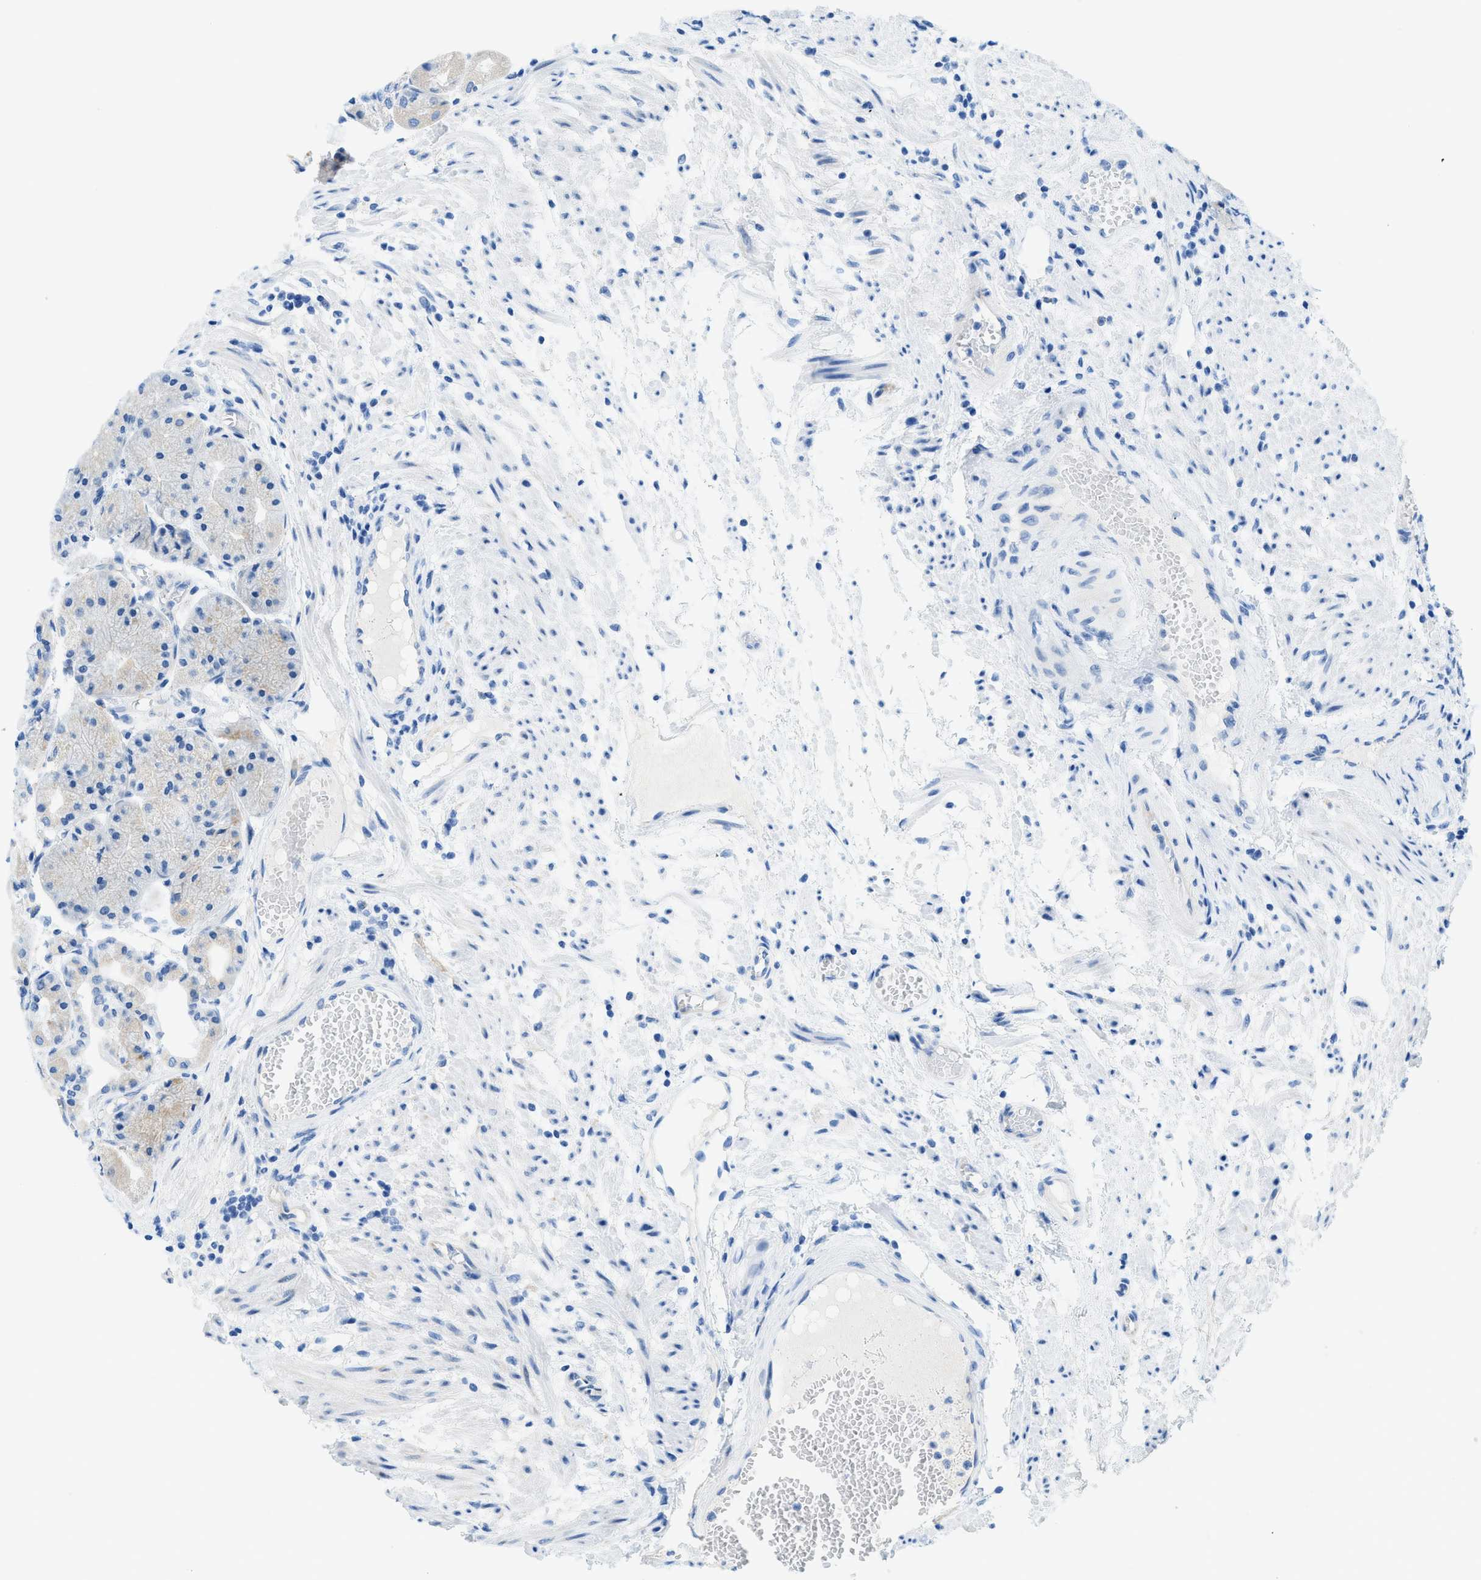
{"staining": {"intensity": "negative", "quantity": "none", "location": "none"}, "tissue": "stomach", "cell_type": "Glandular cells", "image_type": "normal", "snomed": [{"axis": "morphology", "description": "Normal tissue, NOS"}, {"axis": "topography", "description": "Stomach, upper"}], "caption": "The IHC micrograph has no significant staining in glandular cells of stomach.", "gene": "TMEM248", "patient": {"sex": "male", "age": 72}}